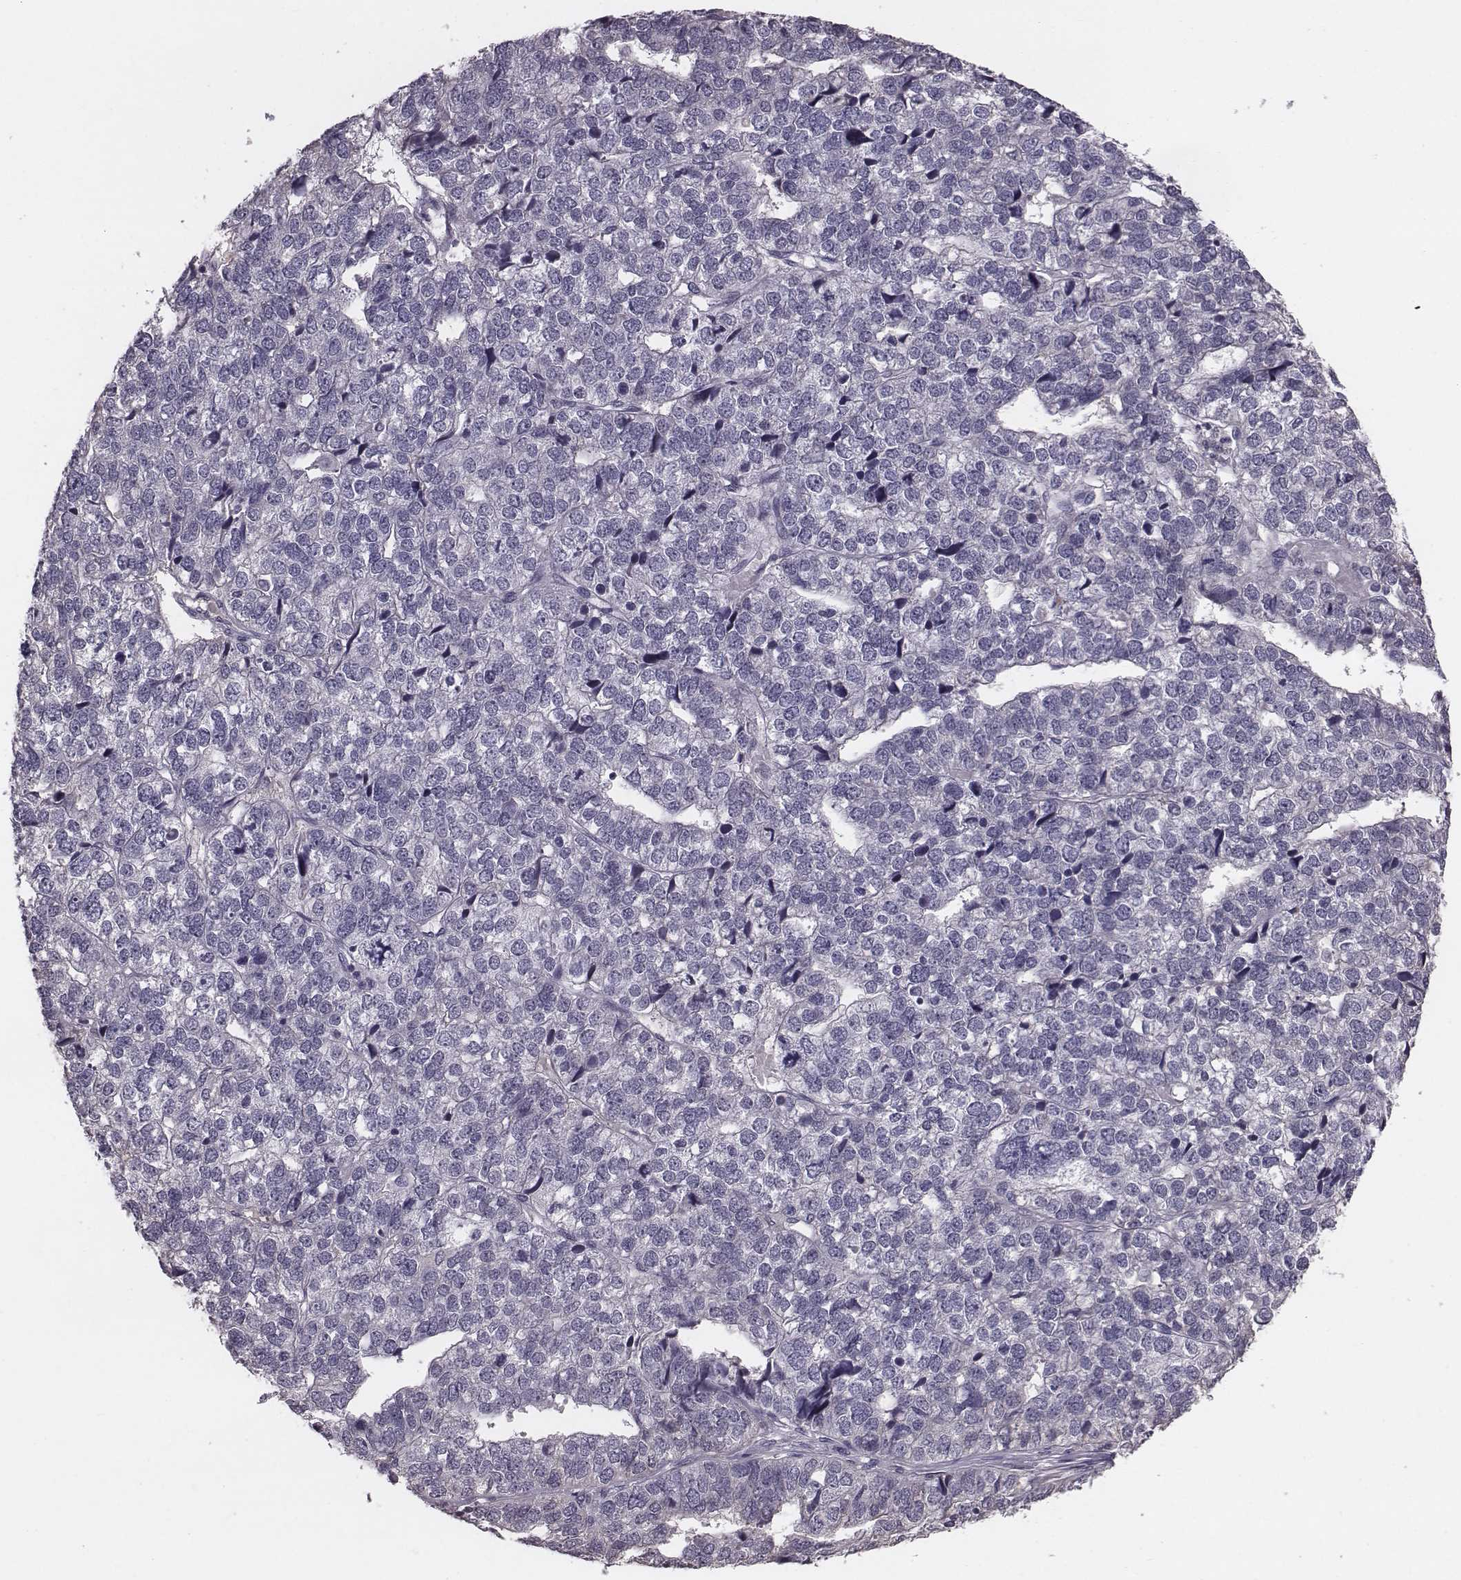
{"staining": {"intensity": "negative", "quantity": "none", "location": "none"}, "tissue": "stomach cancer", "cell_type": "Tumor cells", "image_type": "cancer", "snomed": [{"axis": "morphology", "description": "Adenocarcinoma, NOS"}, {"axis": "topography", "description": "Stomach"}], "caption": "DAB immunohistochemical staining of human stomach adenocarcinoma shows no significant expression in tumor cells.", "gene": "SMIM24", "patient": {"sex": "male", "age": 69}}